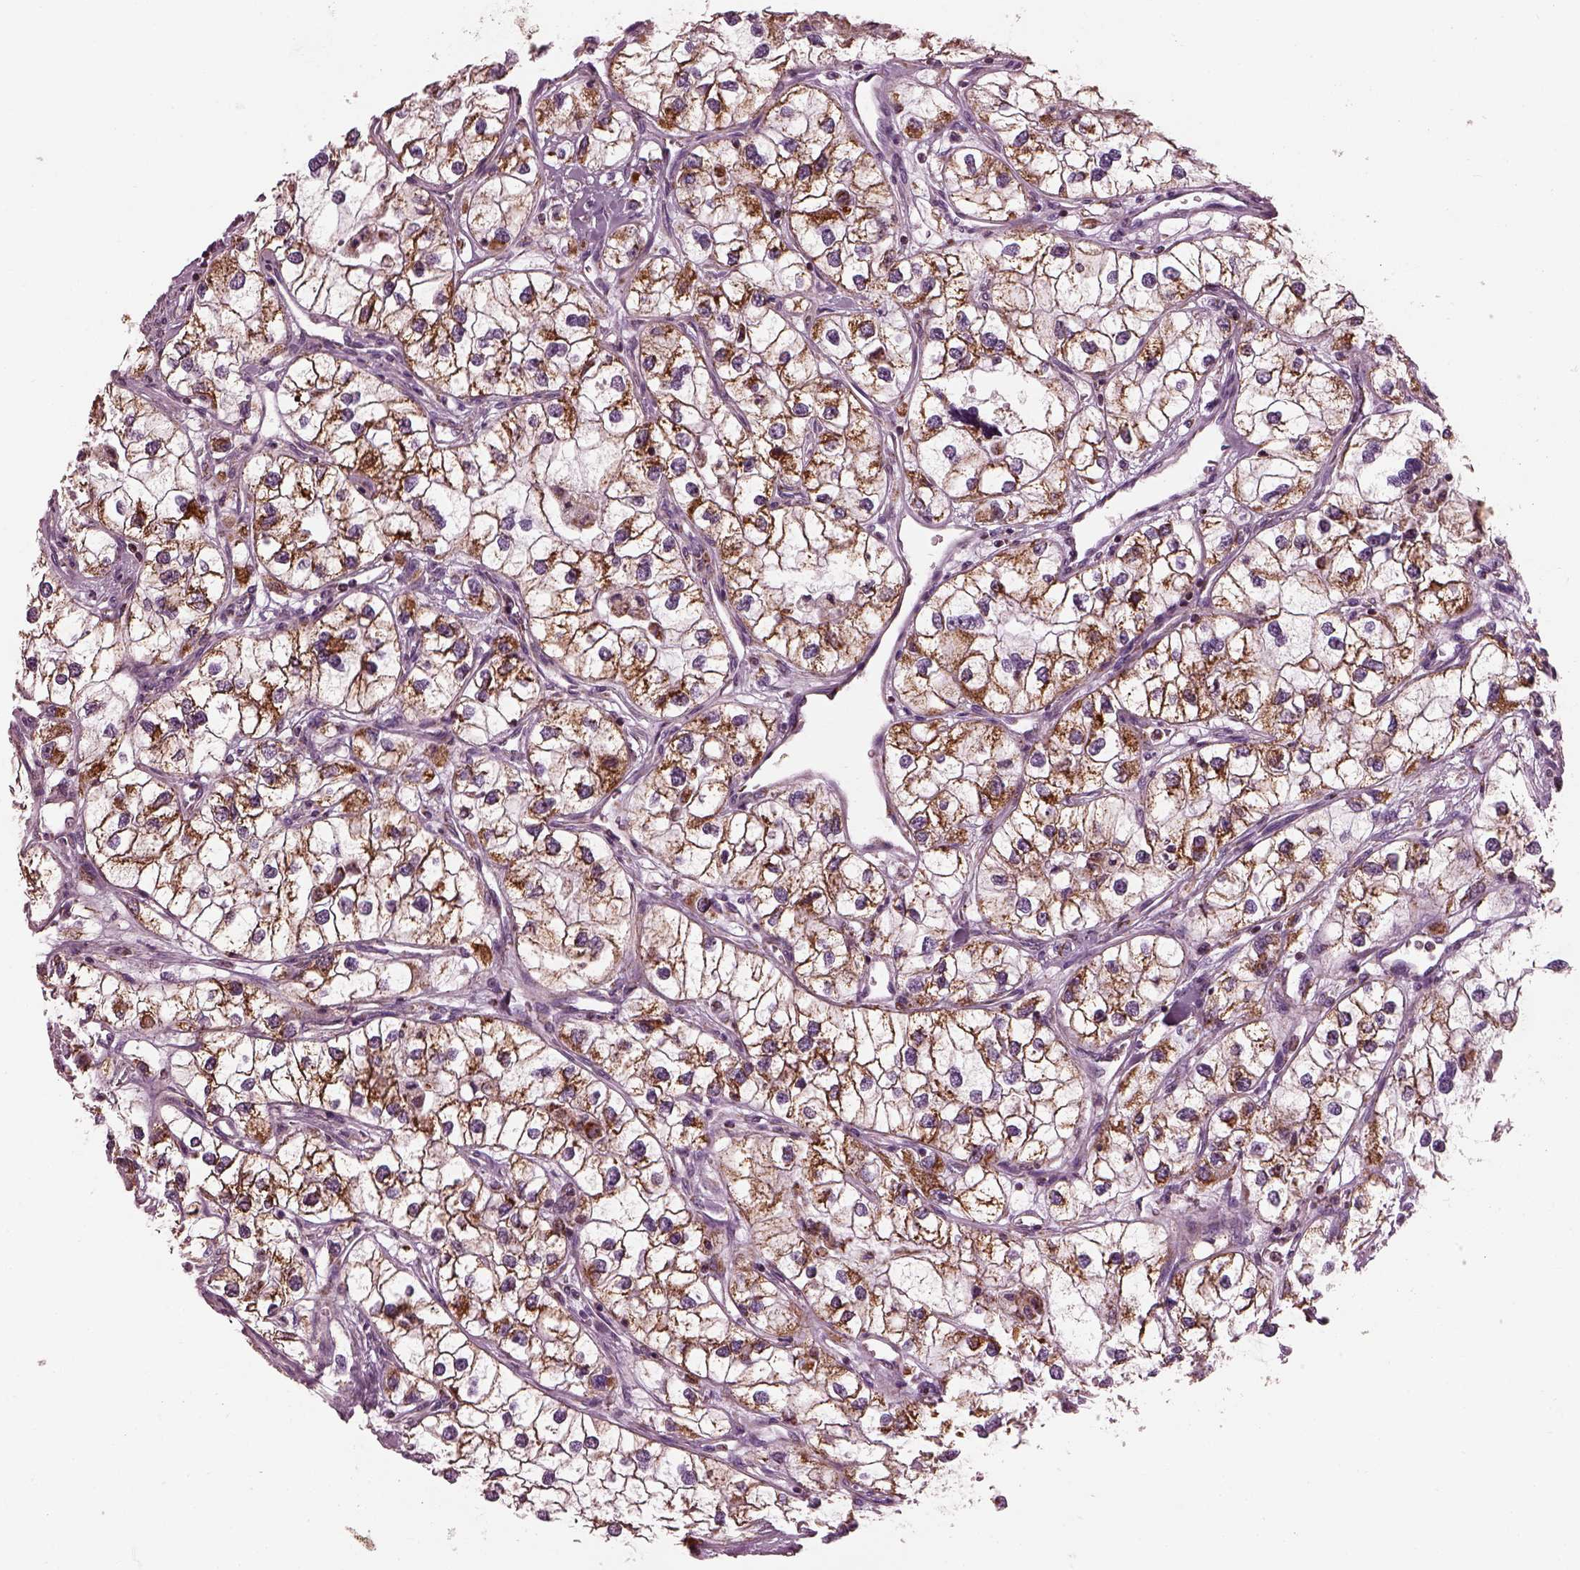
{"staining": {"intensity": "strong", "quantity": ">75%", "location": "cytoplasmic/membranous"}, "tissue": "renal cancer", "cell_type": "Tumor cells", "image_type": "cancer", "snomed": [{"axis": "morphology", "description": "Adenocarcinoma, NOS"}, {"axis": "topography", "description": "Kidney"}], "caption": "There is high levels of strong cytoplasmic/membranous staining in tumor cells of adenocarcinoma (renal), as demonstrated by immunohistochemical staining (brown color).", "gene": "ATP5MF", "patient": {"sex": "male", "age": 59}}